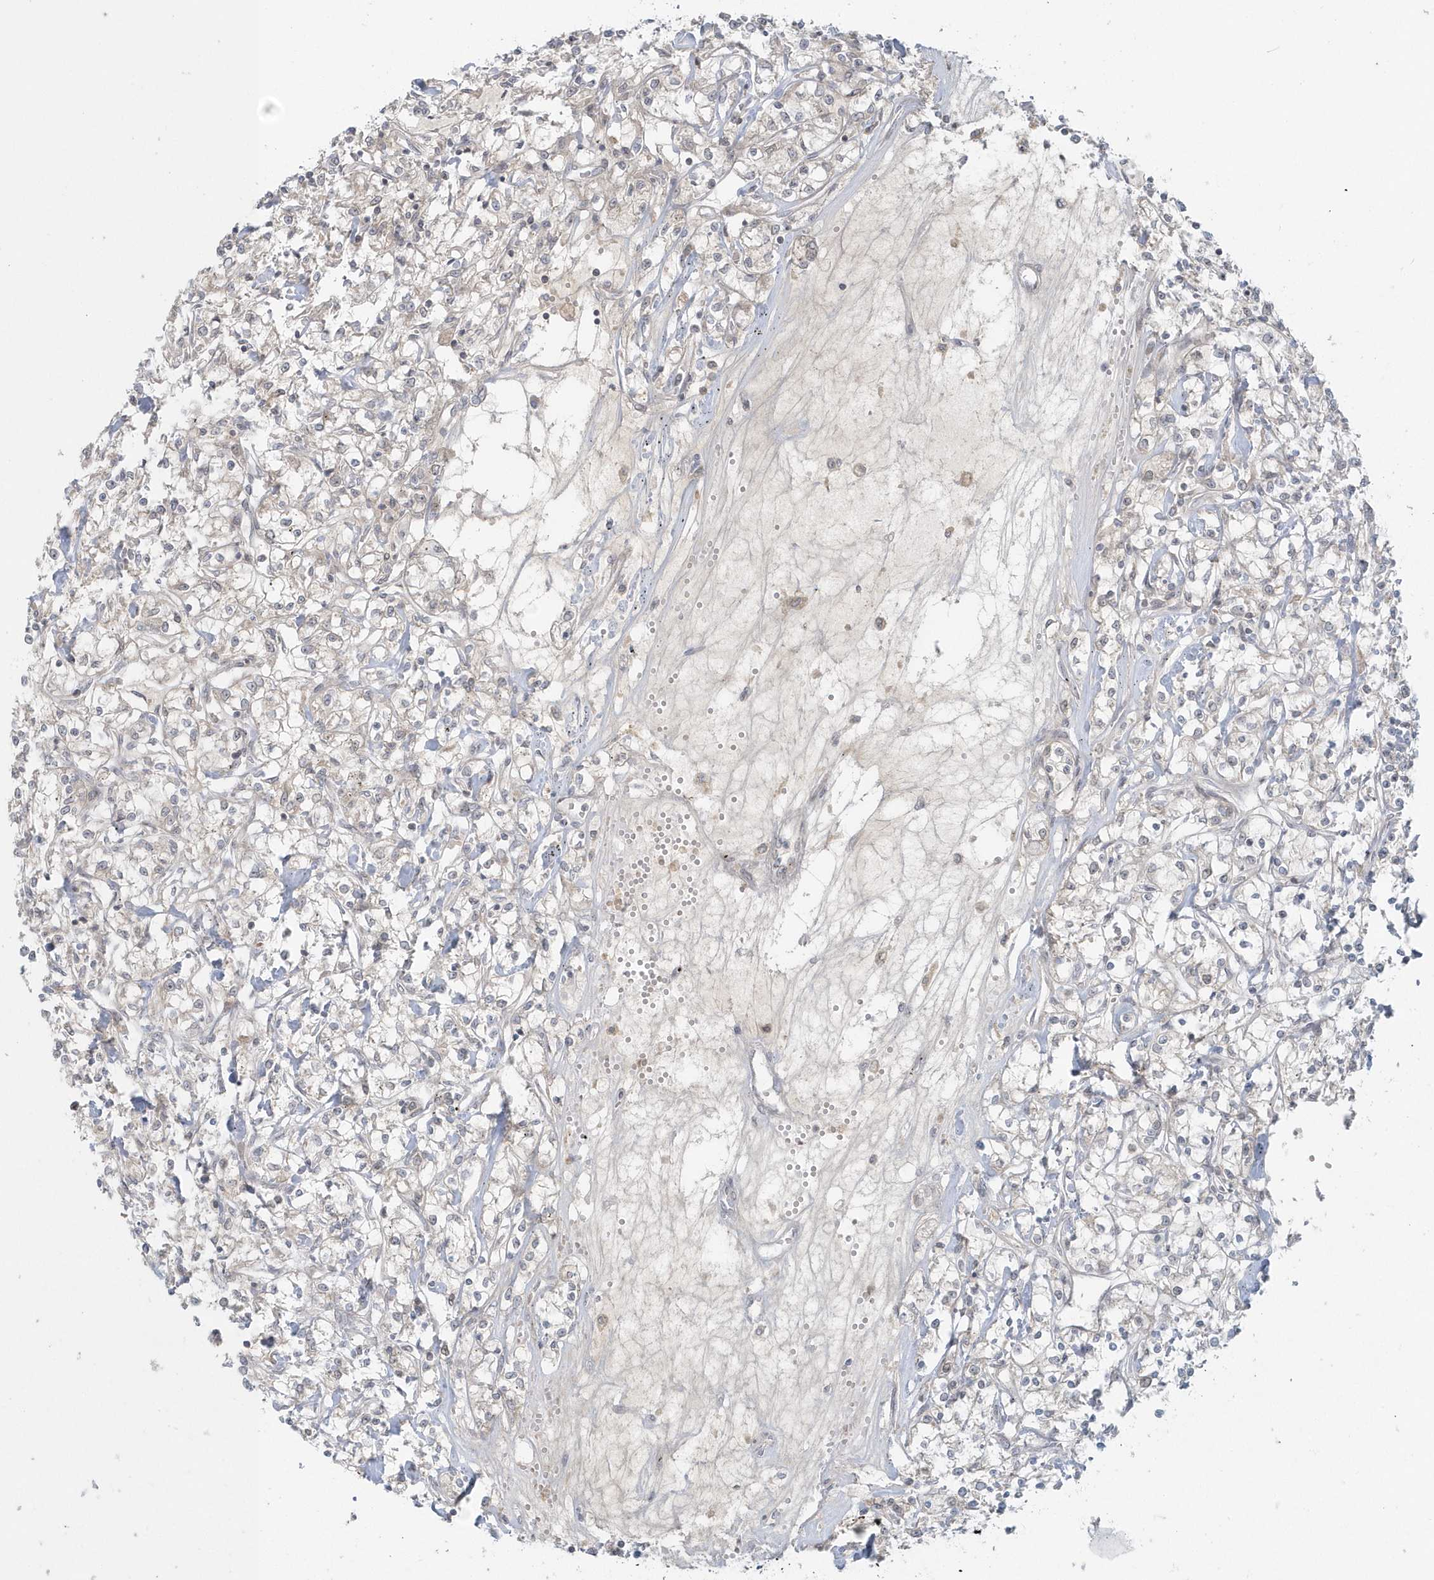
{"staining": {"intensity": "negative", "quantity": "none", "location": "none"}, "tissue": "renal cancer", "cell_type": "Tumor cells", "image_type": "cancer", "snomed": [{"axis": "morphology", "description": "Adenocarcinoma, NOS"}, {"axis": "topography", "description": "Kidney"}], "caption": "Tumor cells show no significant protein staining in renal adenocarcinoma.", "gene": "BLTP3A", "patient": {"sex": "female", "age": 59}}